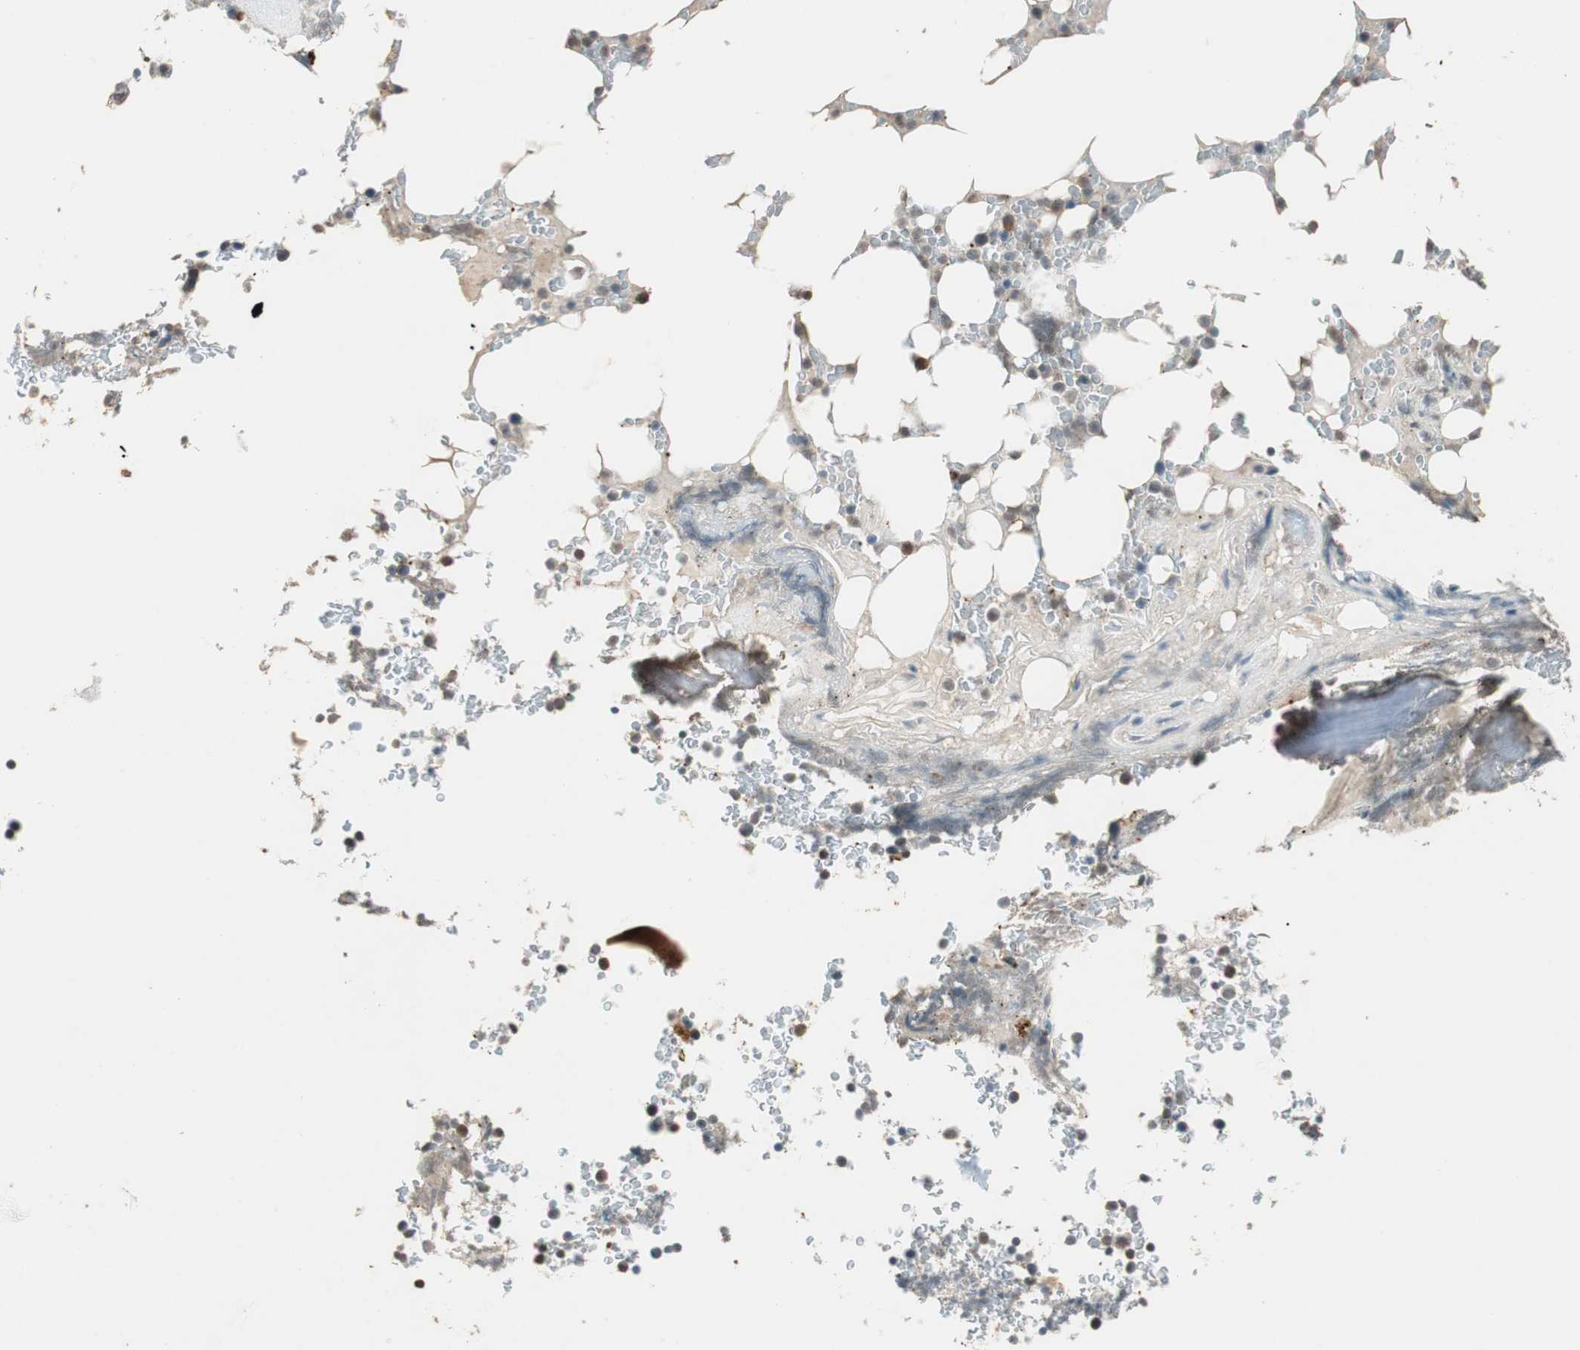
{"staining": {"intensity": "moderate", "quantity": "25%-75%", "location": "cytoplasmic/membranous"}, "tissue": "bone marrow", "cell_type": "Hematopoietic cells", "image_type": "normal", "snomed": [{"axis": "morphology", "description": "Normal tissue, NOS"}, {"axis": "topography", "description": "Bone marrow"}], "caption": "Immunohistochemical staining of unremarkable human bone marrow displays medium levels of moderate cytoplasmic/membranous positivity in about 25%-75% of hematopoietic cells.", "gene": "GLB1", "patient": {"sex": "female", "age": 66}}